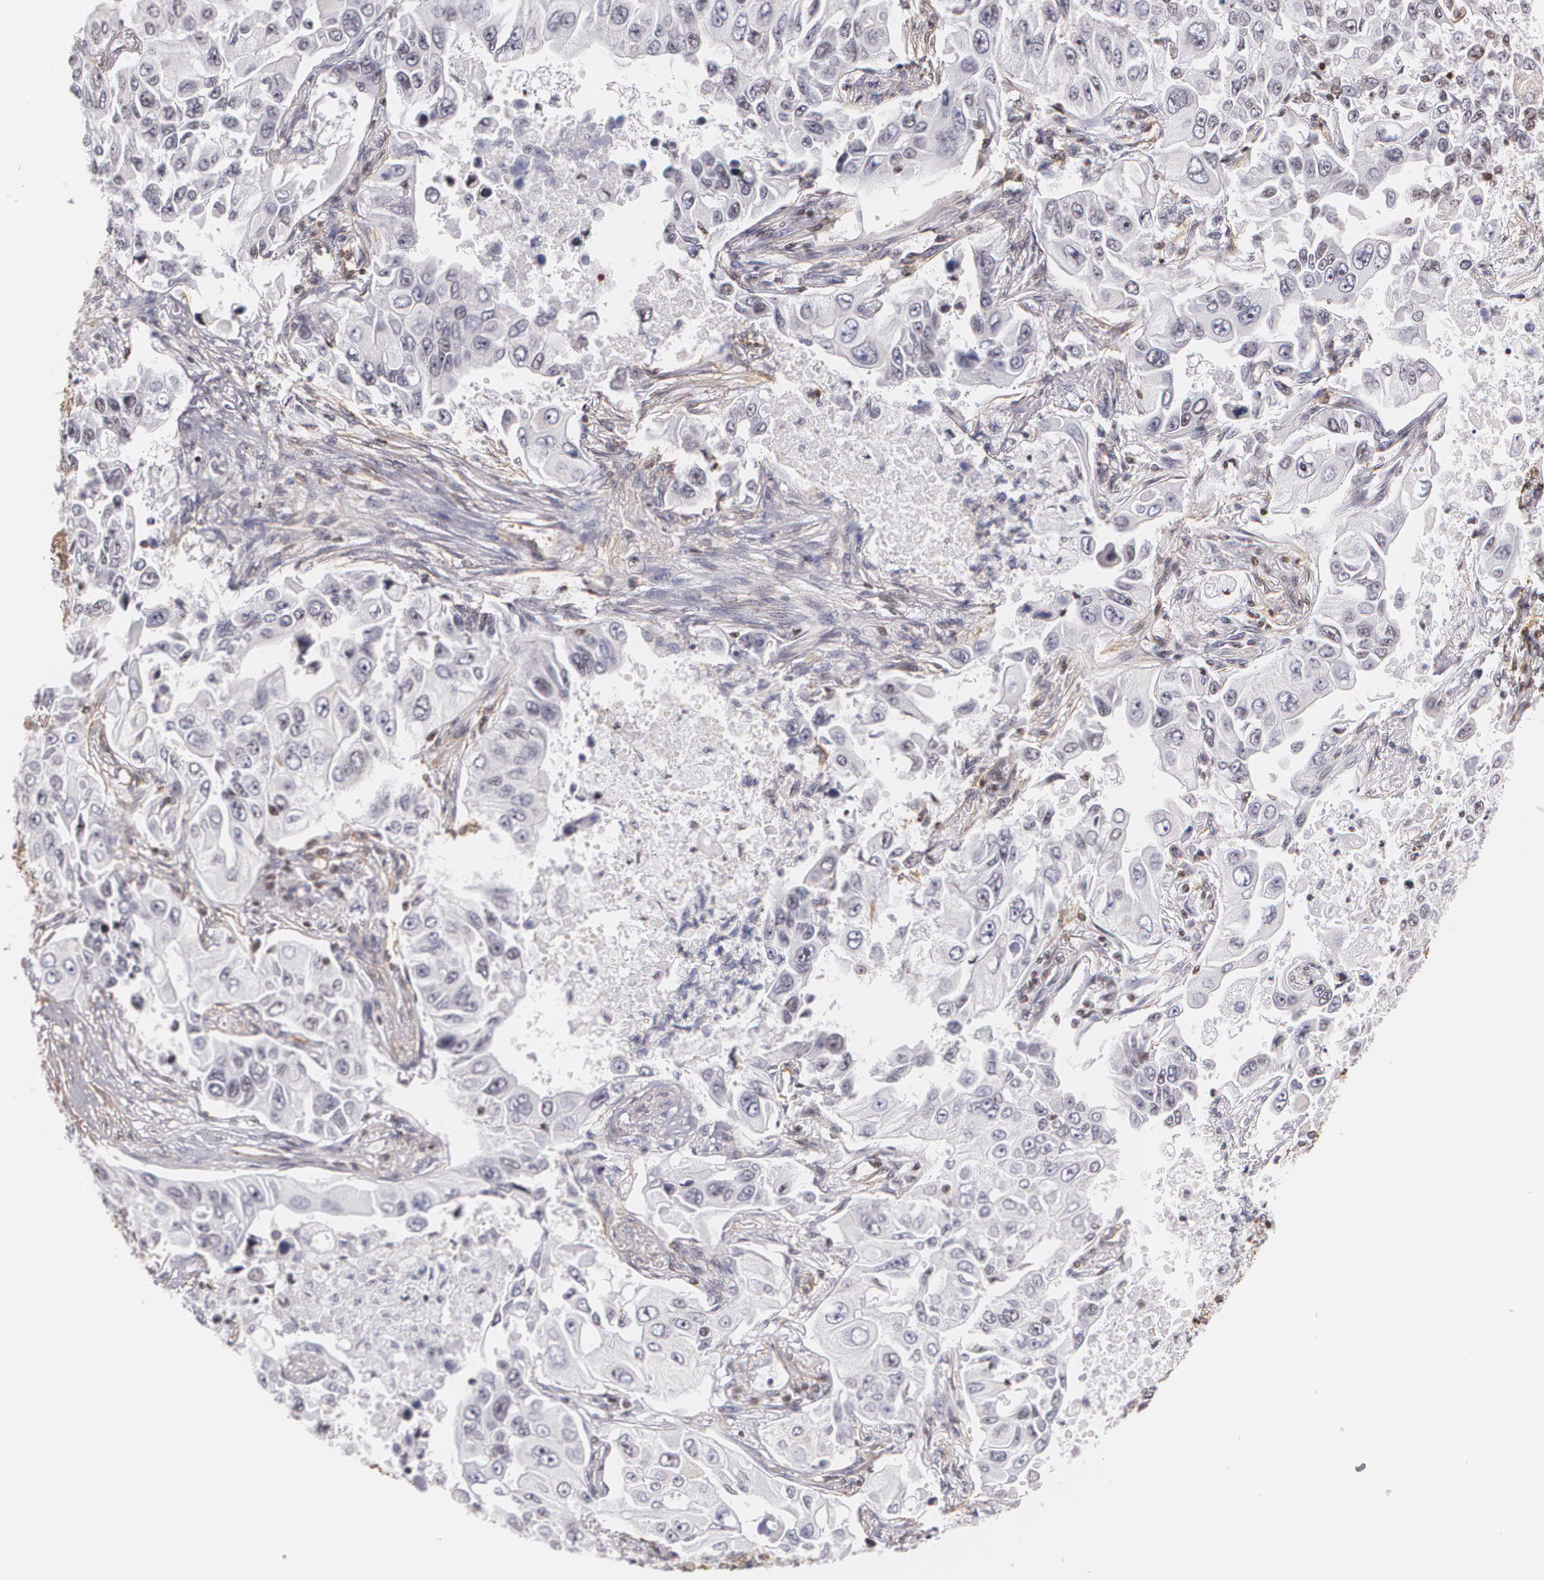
{"staining": {"intensity": "weak", "quantity": "<25%", "location": "cytoplasmic/membranous"}, "tissue": "lung cancer", "cell_type": "Tumor cells", "image_type": "cancer", "snomed": [{"axis": "morphology", "description": "Adenocarcinoma, NOS"}, {"axis": "topography", "description": "Lung"}], "caption": "Micrograph shows no significant protein staining in tumor cells of lung adenocarcinoma. The staining was performed using DAB (3,3'-diaminobenzidine) to visualize the protein expression in brown, while the nuclei were stained in blue with hematoxylin (Magnification: 20x).", "gene": "VAMP1", "patient": {"sex": "male", "age": 84}}